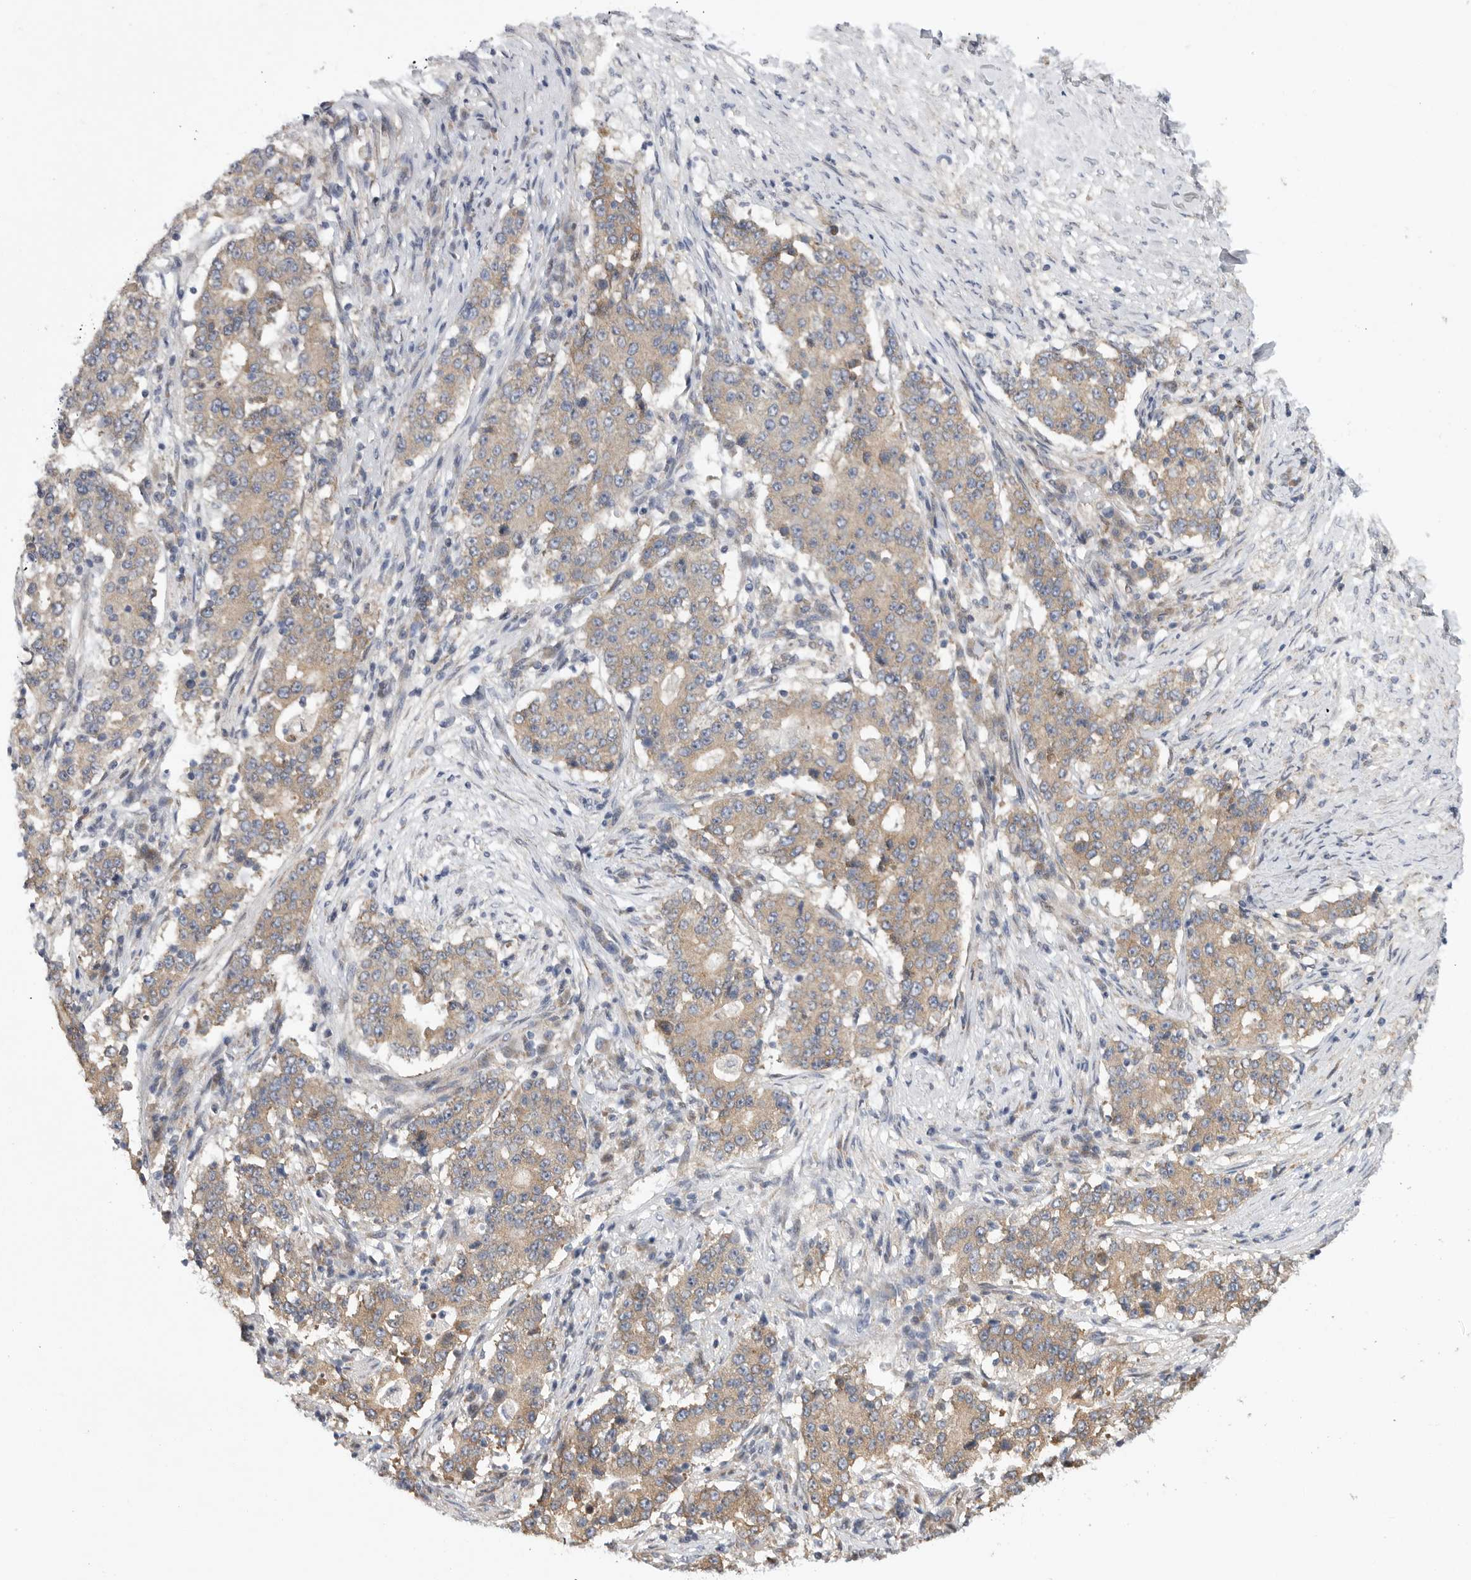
{"staining": {"intensity": "weak", "quantity": ">75%", "location": "cytoplasmic/membranous"}, "tissue": "stomach cancer", "cell_type": "Tumor cells", "image_type": "cancer", "snomed": [{"axis": "morphology", "description": "Adenocarcinoma, NOS"}, {"axis": "topography", "description": "Stomach"}], "caption": "A low amount of weak cytoplasmic/membranous expression is present in about >75% of tumor cells in stomach cancer (adenocarcinoma) tissue.", "gene": "FBXO43", "patient": {"sex": "male", "age": 59}}